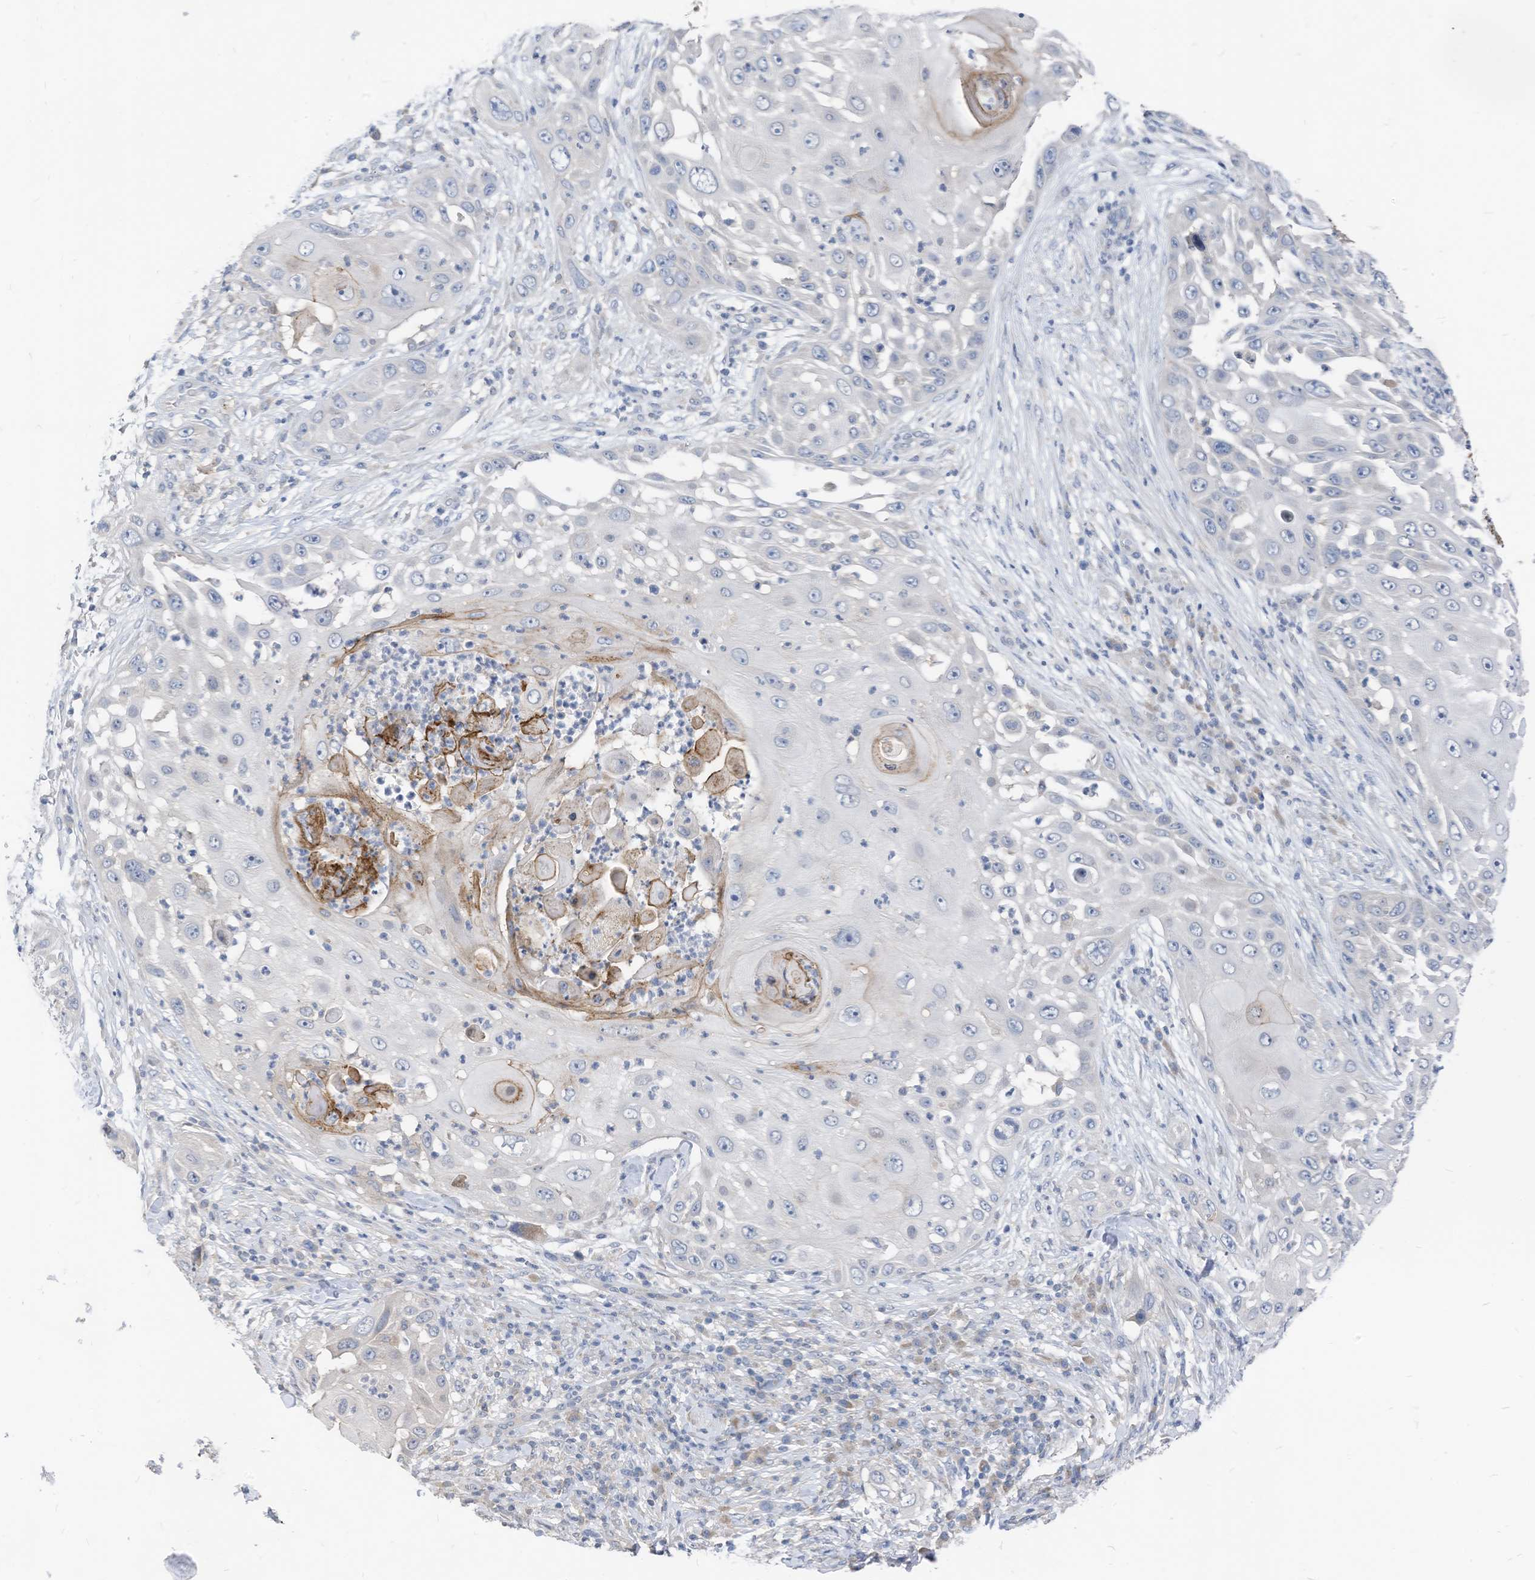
{"staining": {"intensity": "negative", "quantity": "none", "location": "none"}, "tissue": "skin cancer", "cell_type": "Tumor cells", "image_type": "cancer", "snomed": [{"axis": "morphology", "description": "Squamous cell carcinoma, NOS"}, {"axis": "topography", "description": "Skin"}], "caption": "Skin squamous cell carcinoma was stained to show a protein in brown. There is no significant positivity in tumor cells. Nuclei are stained in blue.", "gene": "LDAH", "patient": {"sex": "female", "age": 44}}